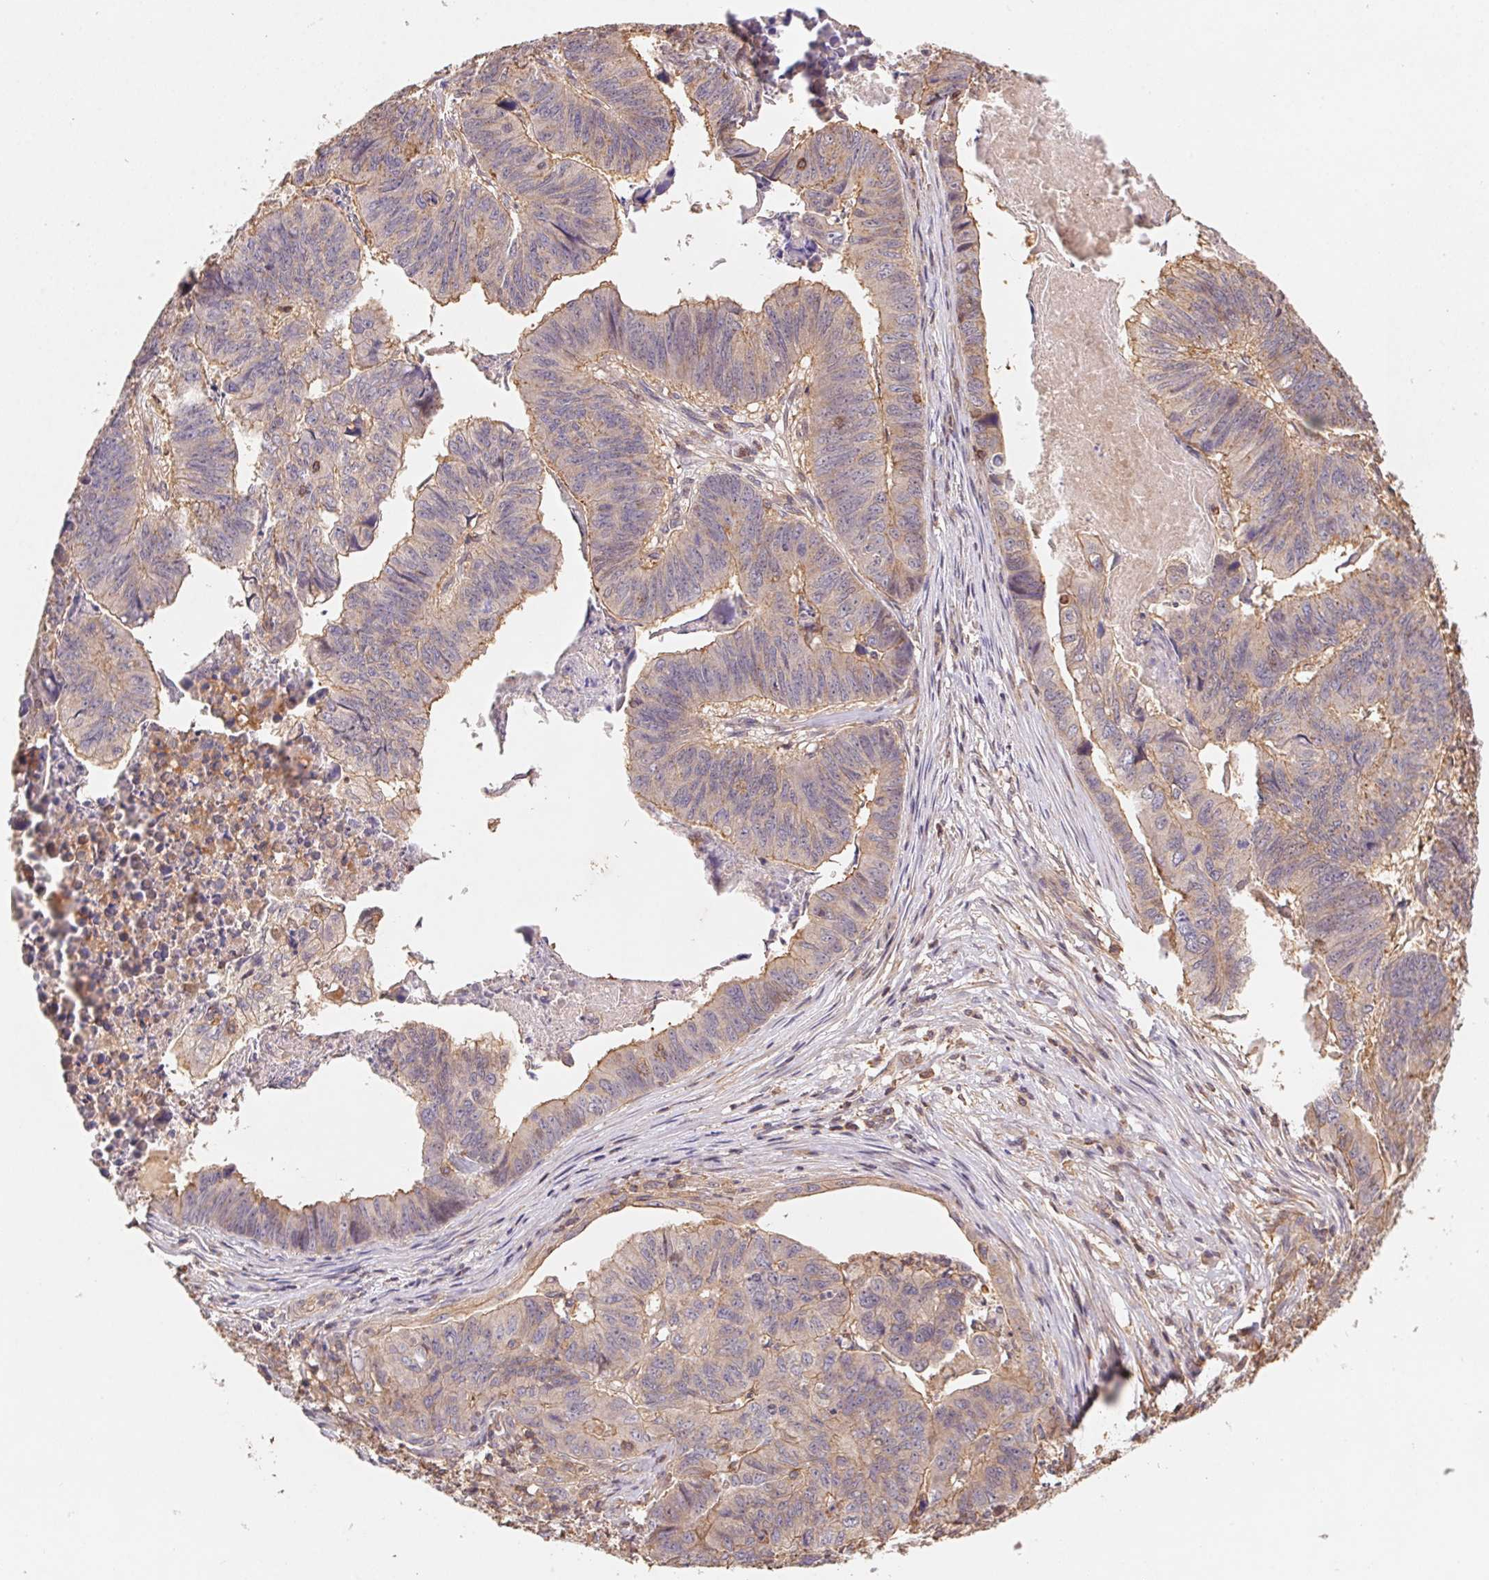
{"staining": {"intensity": "weak", "quantity": "25%-75%", "location": "cytoplasmic/membranous"}, "tissue": "stomach cancer", "cell_type": "Tumor cells", "image_type": "cancer", "snomed": [{"axis": "morphology", "description": "Adenocarcinoma, NOS"}, {"axis": "topography", "description": "Stomach, lower"}], "caption": "Stomach cancer stained with a brown dye demonstrates weak cytoplasmic/membranous positive expression in about 25%-75% of tumor cells.", "gene": "ATG10", "patient": {"sex": "male", "age": 77}}